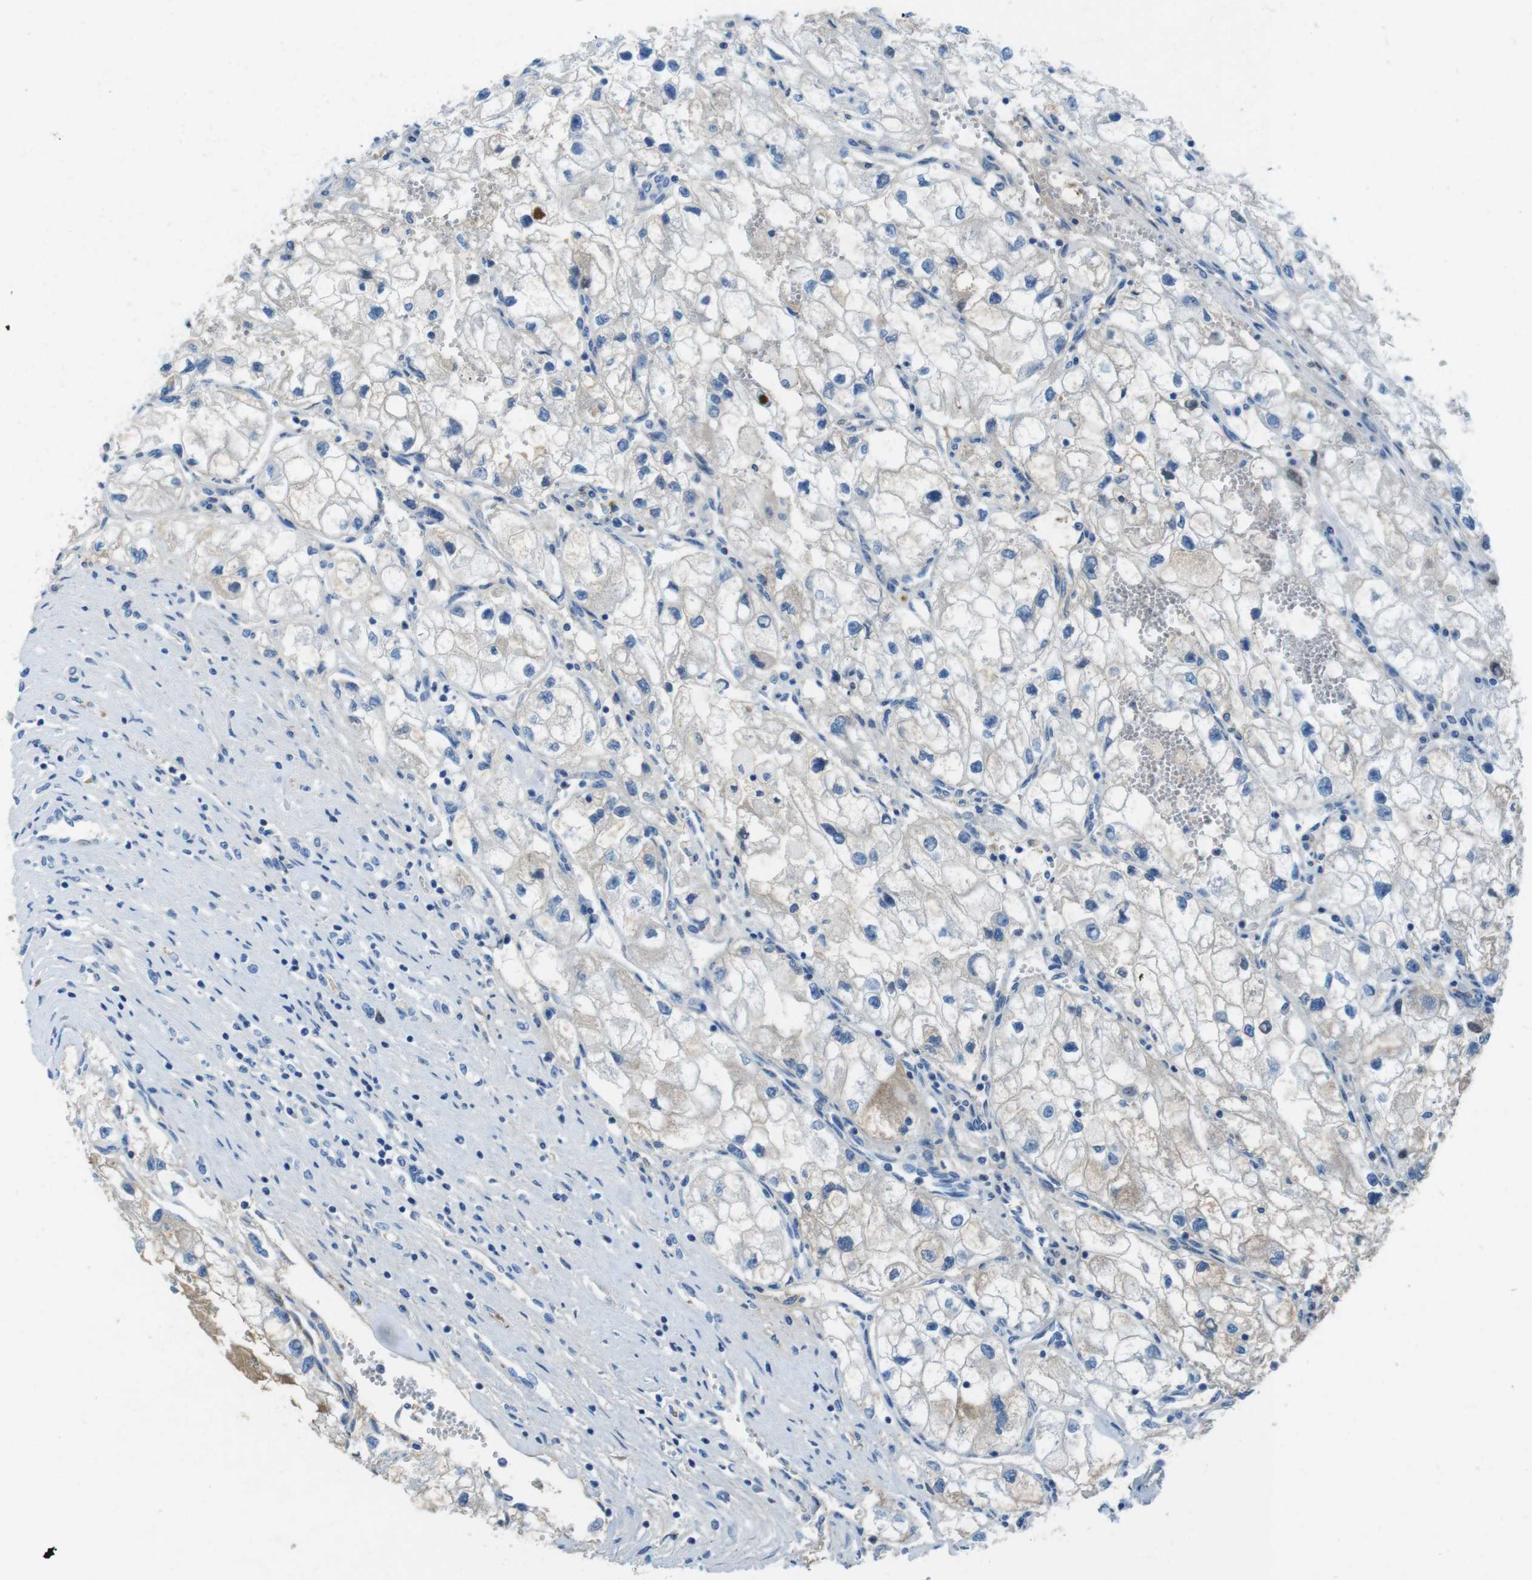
{"staining": {"intensity": "negative", "quantity": "none", "location": "none"}, "tissue": "renal cancer", "cell_type": "Tumor cells", "image_type": "cancer", "snomed": [{"axis": "morphology", "description": "Adenocarcinoma, NOS"}, {"axis": "topography", "description": "Kidney"}], "caption": "Tumor cells are negative for protein expression in human renal cancer (adenocarcinoma).", "gene": "TMPRSS15", "patient": {"sex": "female", "age": 70}}